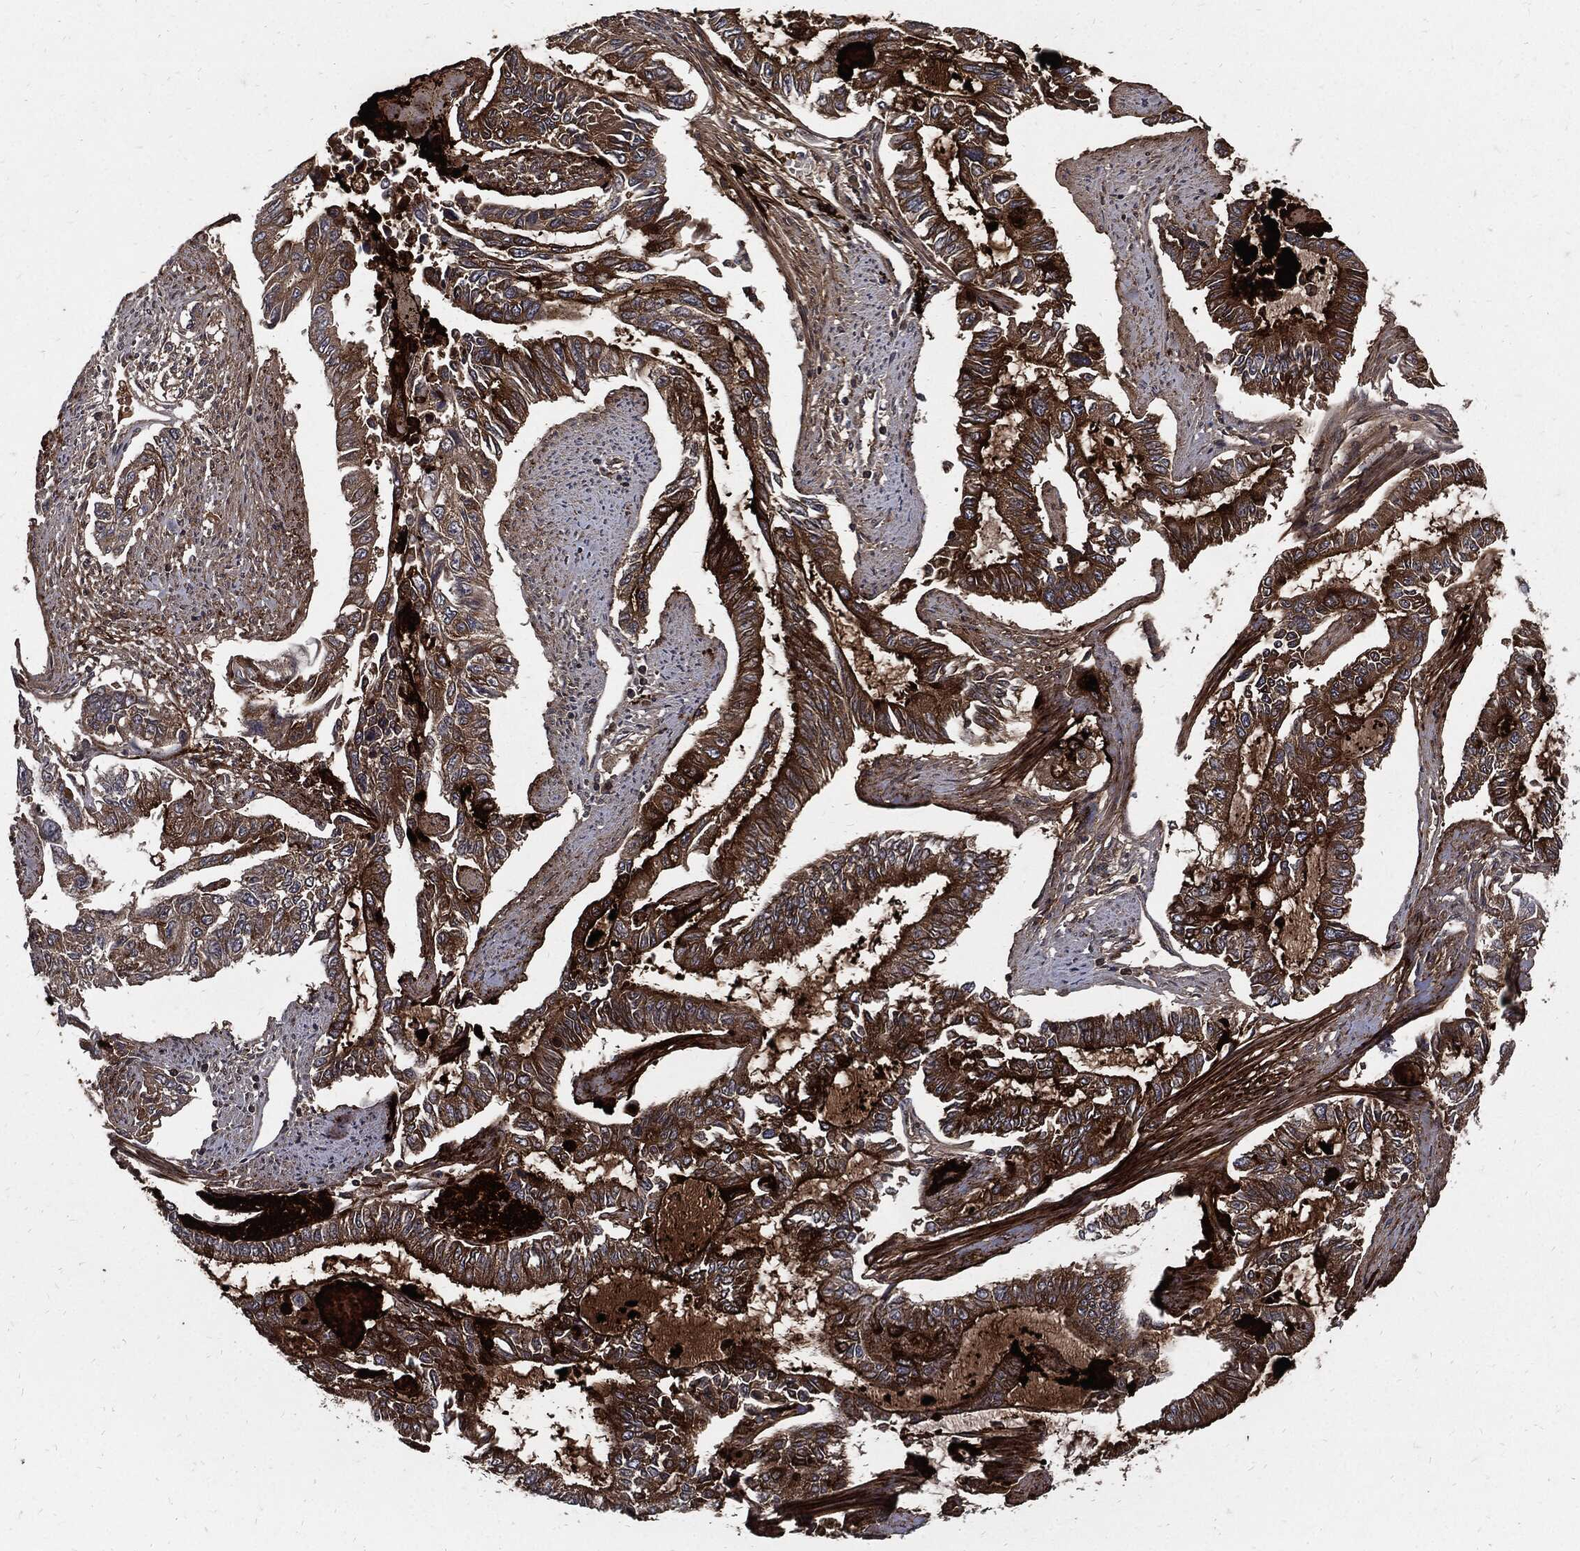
{"staining": {"intensity": "strong", "quantity": "25%-75%", "location": "cytoplasmic/membranous"}, "tissue": "endometrial cancer", "cell_type": "Tumor cells", "image_type": "cancer", "snomed": [{"axis": "morphology", "description": "Adenocarcinoma, NOS"}, {"axis": "topography", "description": "Uterus"}], "caption": "Immunohistochemistry (IHC) image of neoplastic tissue: human endometrial adenocarcinoma stained using IHC demonstrates high levels of strong protein expression localized specifically in the cytoplasmic/membranous of tumor cells, appearing as a cytoplasmic/membranous brown color.", "gene": "CLU", "patient": {"sex": "female", "age": 59}}